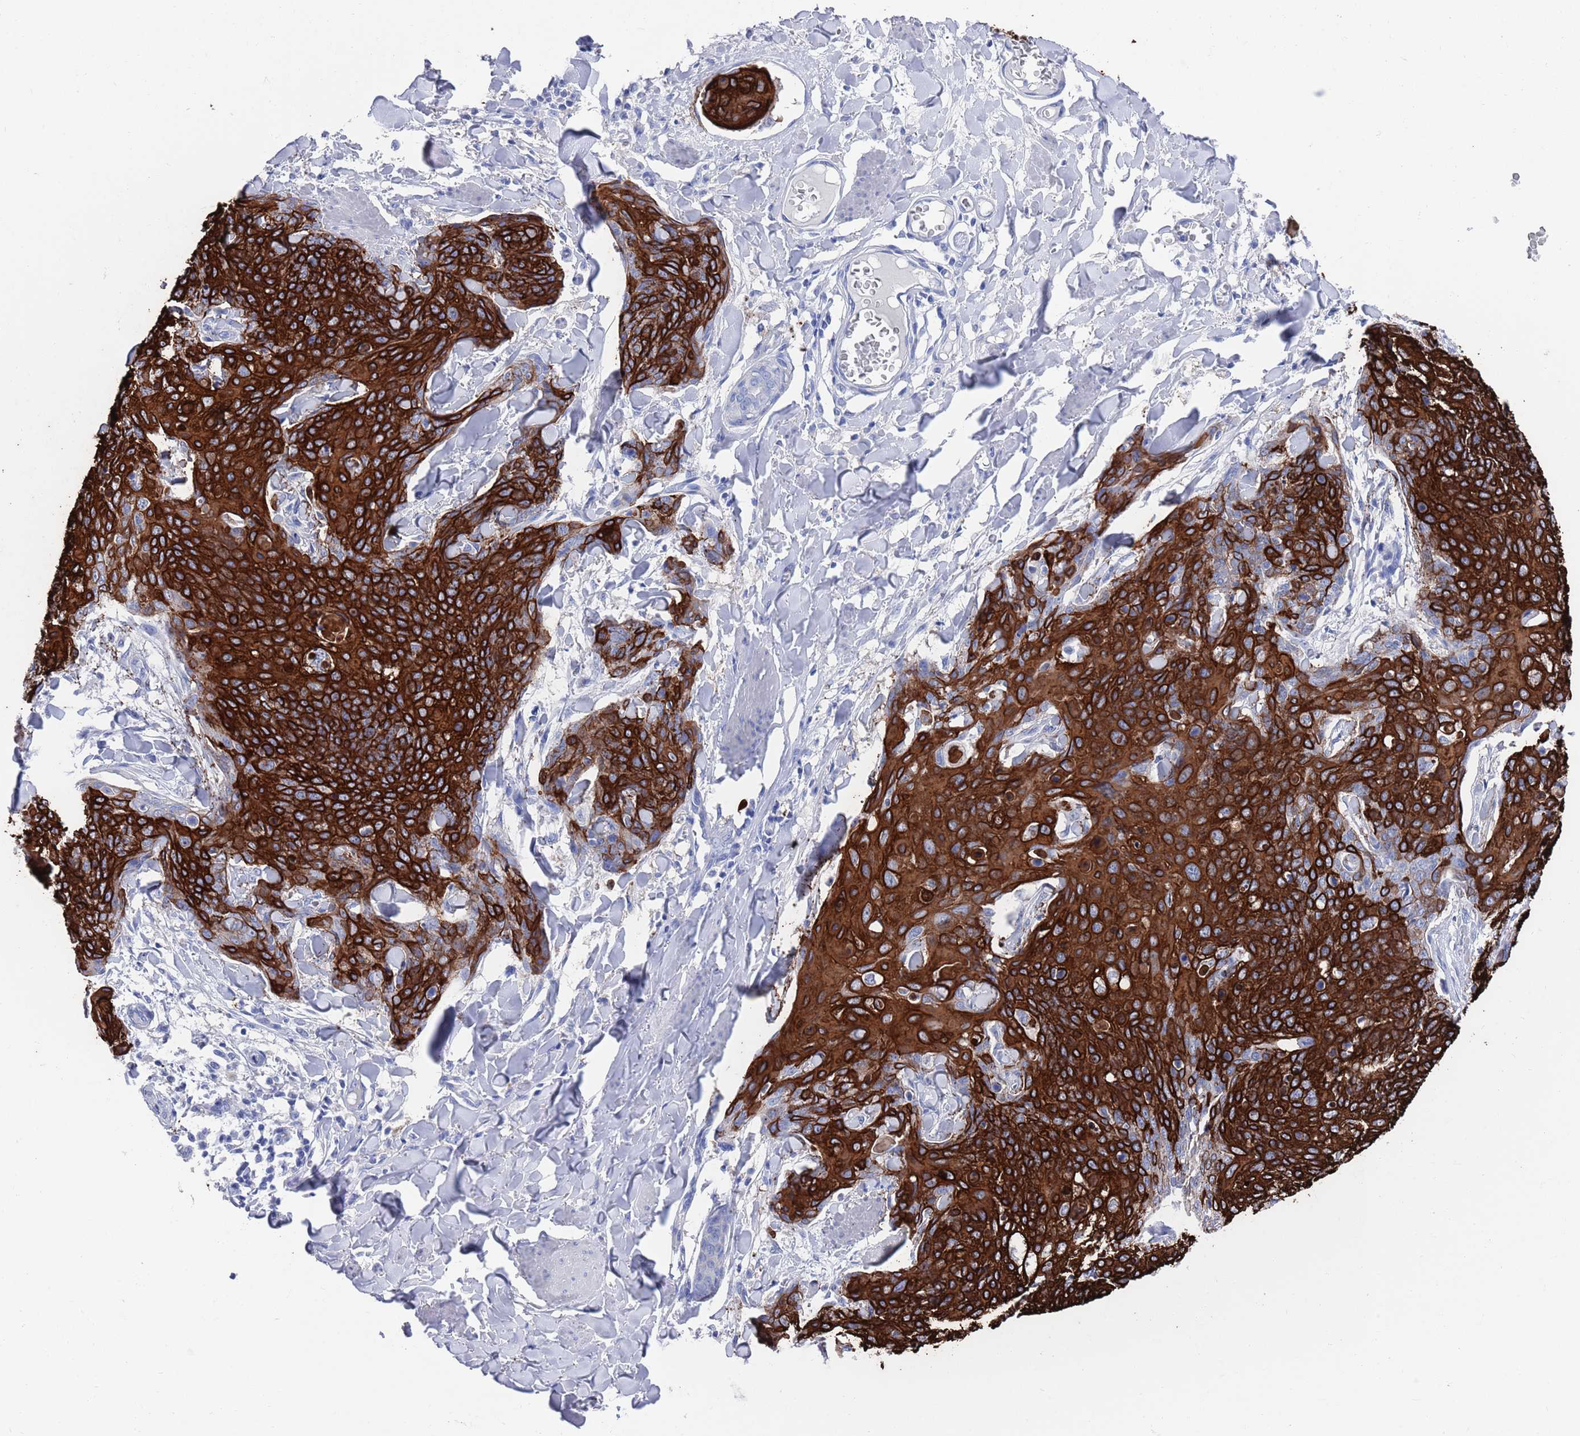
{"staining": {"intensity": "strong", "quantity": ">75%", "location": "cytoplasmic/membranous"}, "tissue": "skin cancer", "cell_type": "Tumor cells", "image_type": "cancer", "snomed": [{"axis": "morphology", "description": "Squamous cell carcinoma, NOS"}, {"axis": "topography", "description": "Skin"}, {"axis": "topography", "description": "Vulva"}], "caption": "Approximately >75% of tumor cells in skin cancer (squamous cell carcinoma) show strong cytoplasmic/membranous protein staining as visualized by brown immunohistochemical staining.", "gene": "MTMR2", "patient": {"sex": "female", "age": 85}}